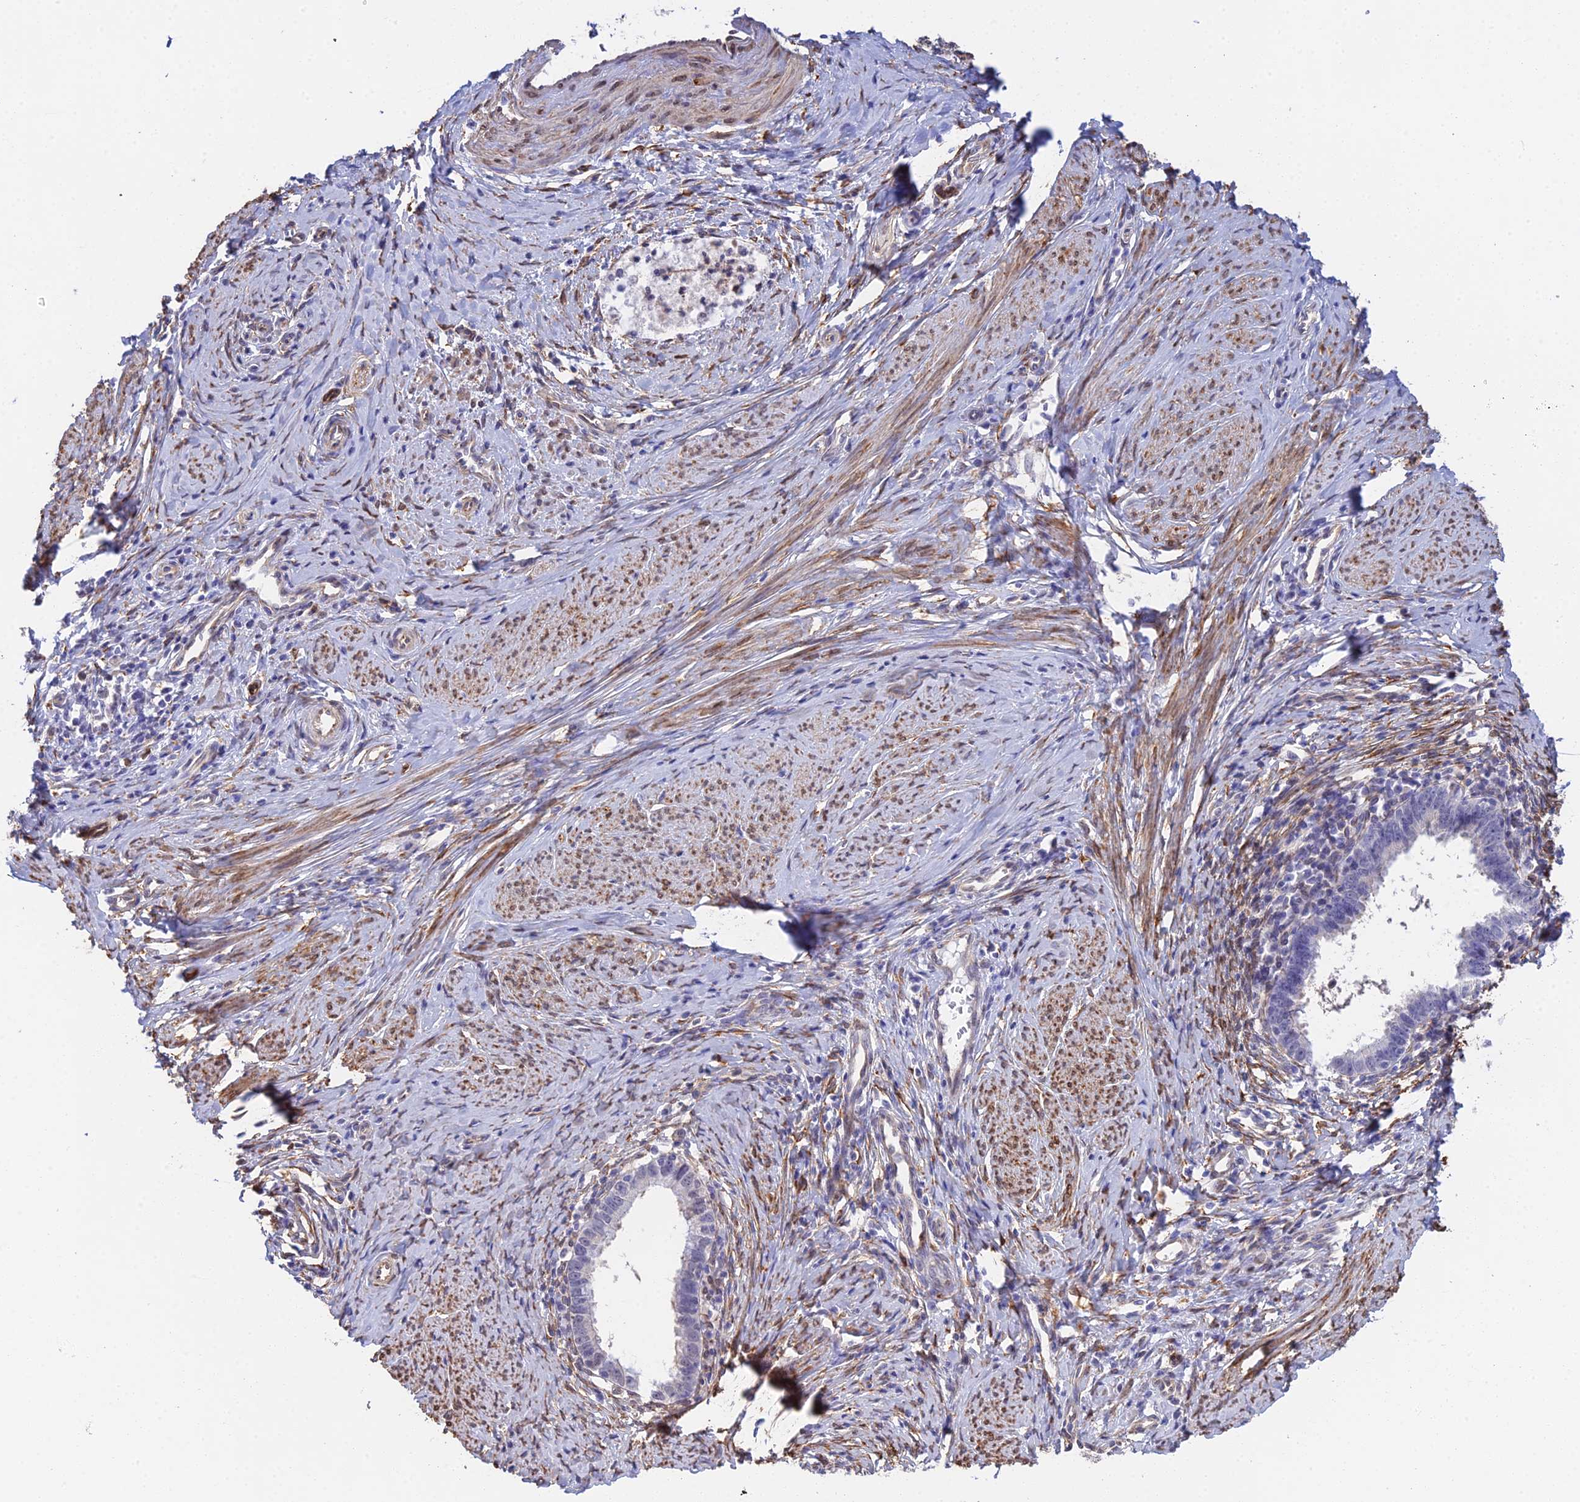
{"staining": {"intensity": "negative", "quantity": "none", "location": "none"}, "tissue": "cervical cancer", "cell_type": "Tumor cells", "image_type": "cancer", "snomed": [{"axis": "morphology", "description": "Adenocarcinoma, NOS"}, {"axis": "topography", "description": "Cervix"}], "caption": "This is an immunohistochemistry (IHC) micrograph of human adenocarcinoma (cervical). There is no expression in tumor cells.", "gene": "MXRA7", "patient": {"sex": "female", "age": 36}}